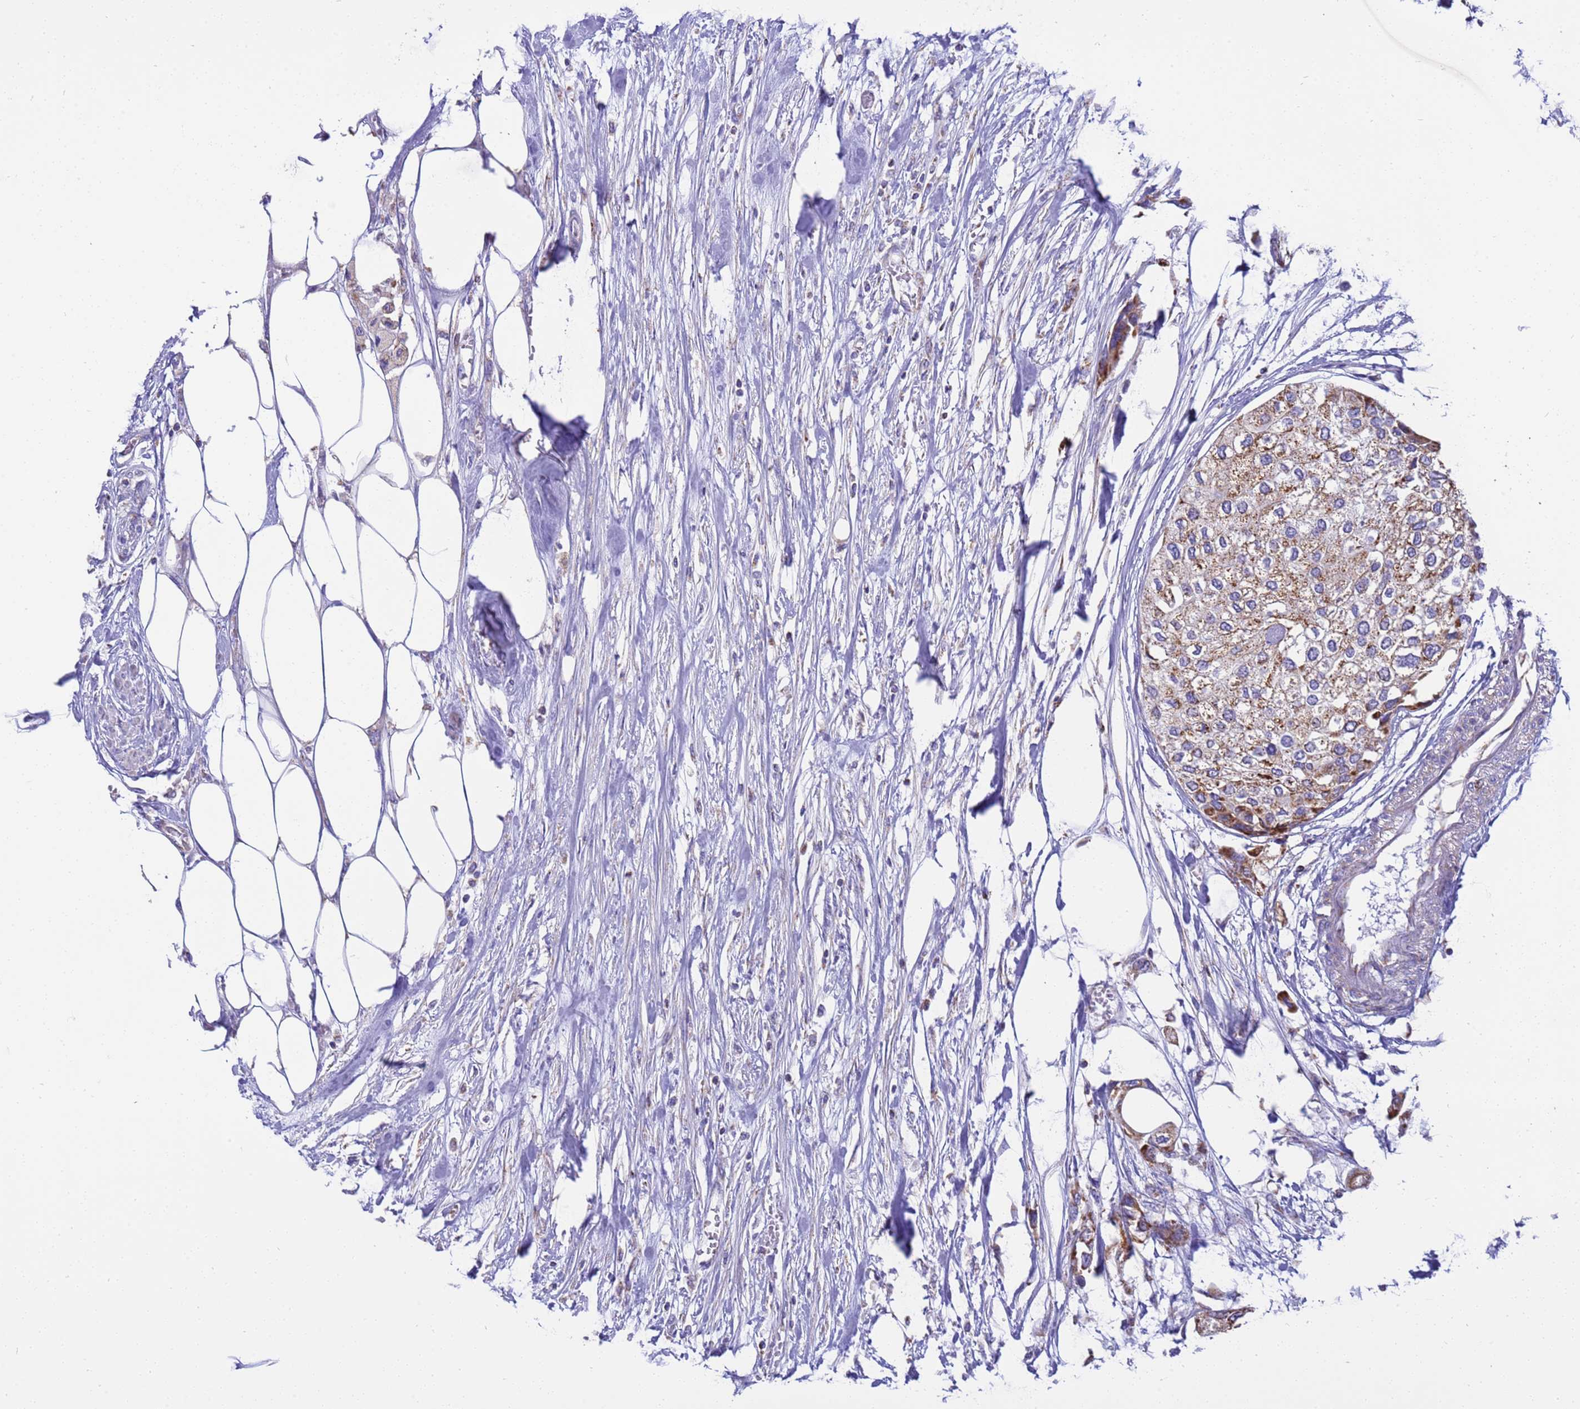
{"staining": {"intensity": "strong", "quantity": ">75%", "location": "cytoplasmic/membranous"}, "tissue": "urothelial cancer", "cell_type": "Tumor cells", "image_type": "cancer", "snomed": [{"axis": "morphology", "description": "Urothelial carcinoma, High grade"}, {"axis": "topography", "description": "Urinary bladder"}], "caption": "Protein staining displays strong cytoplasmic/membranous positivity in about >75% of tumor cells in urothelial cancer. The protein of interest is stained brown, and the nuclei are stained in blue (DAB (3,3'-diaminobenzidine) IHC with brightfield microscopy, high magnification).", "gene": "RNF165", "patient": {"sex": "male", "age": 64}}